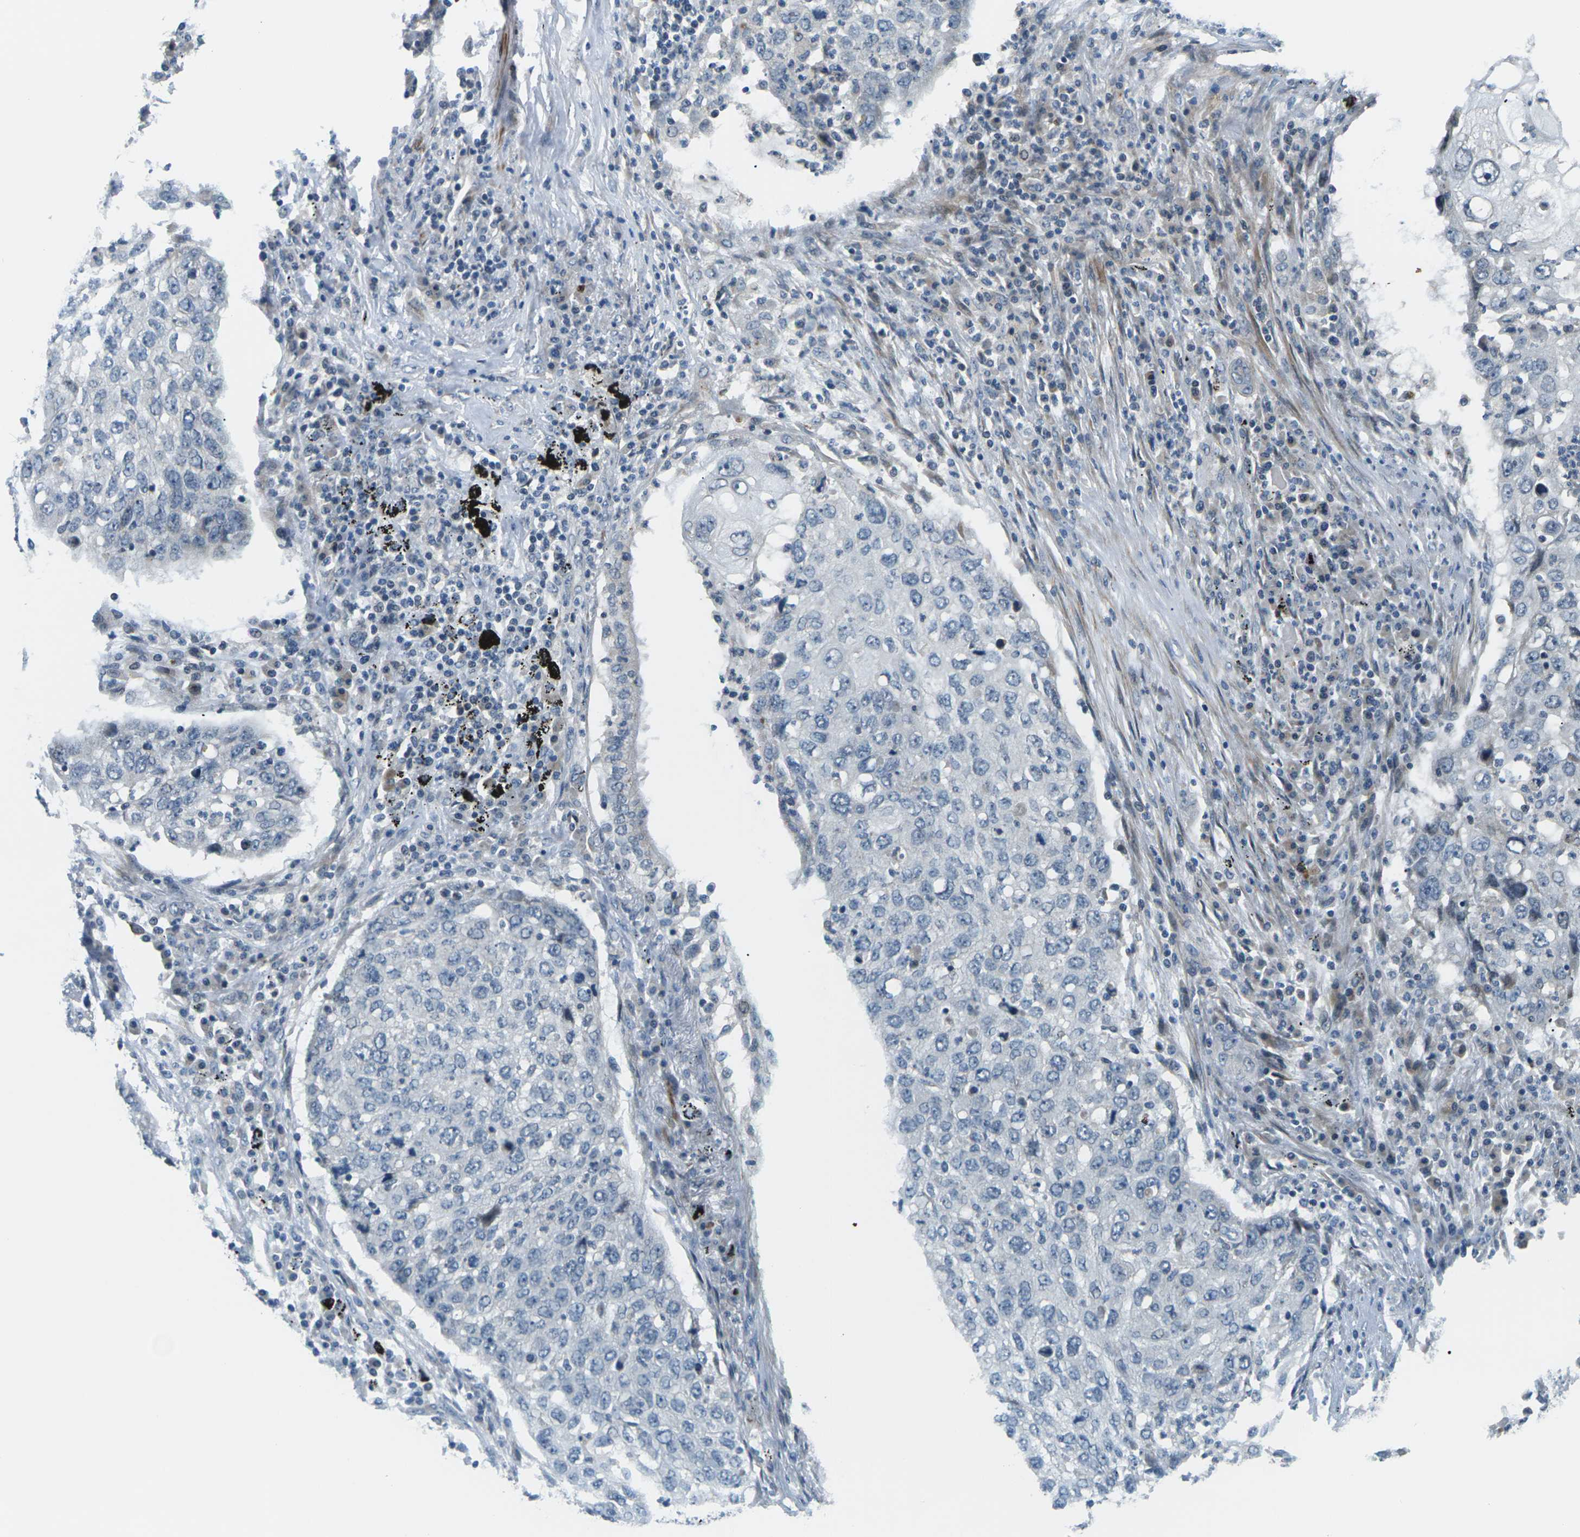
{"staining": {"intensity": "negative", "quantity": "none", "location": "none"}, "tissue": "lung cancer", "cell_type": "Tumor cells", "image_type": "cancer", "snomed": [{"axis": "morphology", "description": "Squamous cell carcinoma, NOS"}, {"axis": "topography", "description": "Lung"}], "caption": "Lung cancer (squamous cell carcinoma) stained for a protein using immunohistochemistry reveals no expression tumor cells.", "gene": "SLC13A3", "patient": {"sex": "female", "age": 63}}